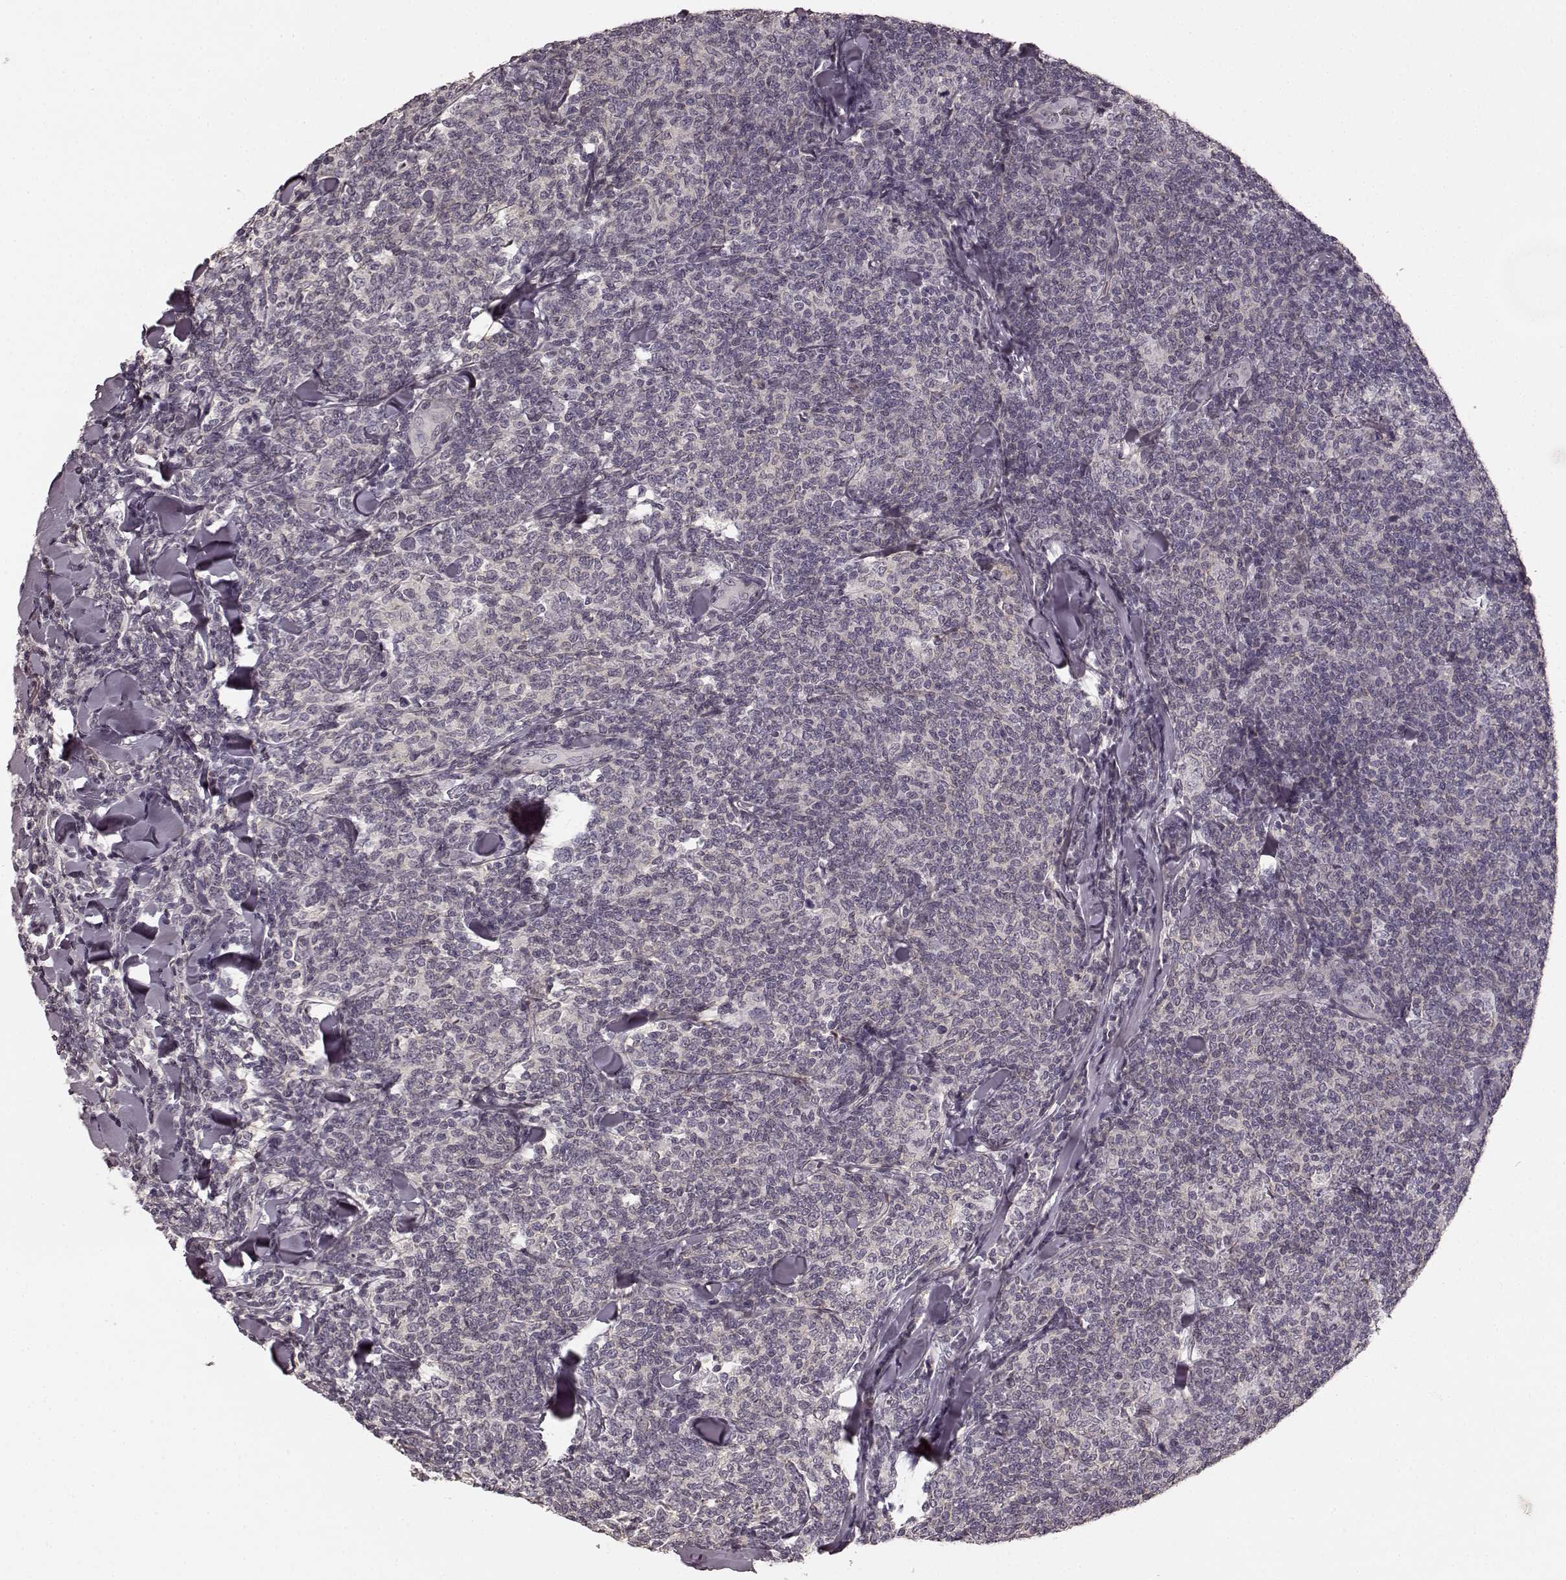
{"staining": {"intensity": "negative", "quantity": "none", "location": "none"}, "tissue": "lymphoma", "cell_type": "Tumor cells", "image_type": "cancer", "snomed": [{"axis": "morphology", "description": "Malignant lymphoma, non-Hodgkin's type, Low grade"}, {"axis": "topography", "description": "Lymph node"}], "caption": "A histopathology image of malignant lymphoma, non-Hodgkin's type (low-grade) stained for a protein reveals no brown staining in tumor cells.", "gene": "PRKCE", "patient": {"sex": "female", "age": 56}}